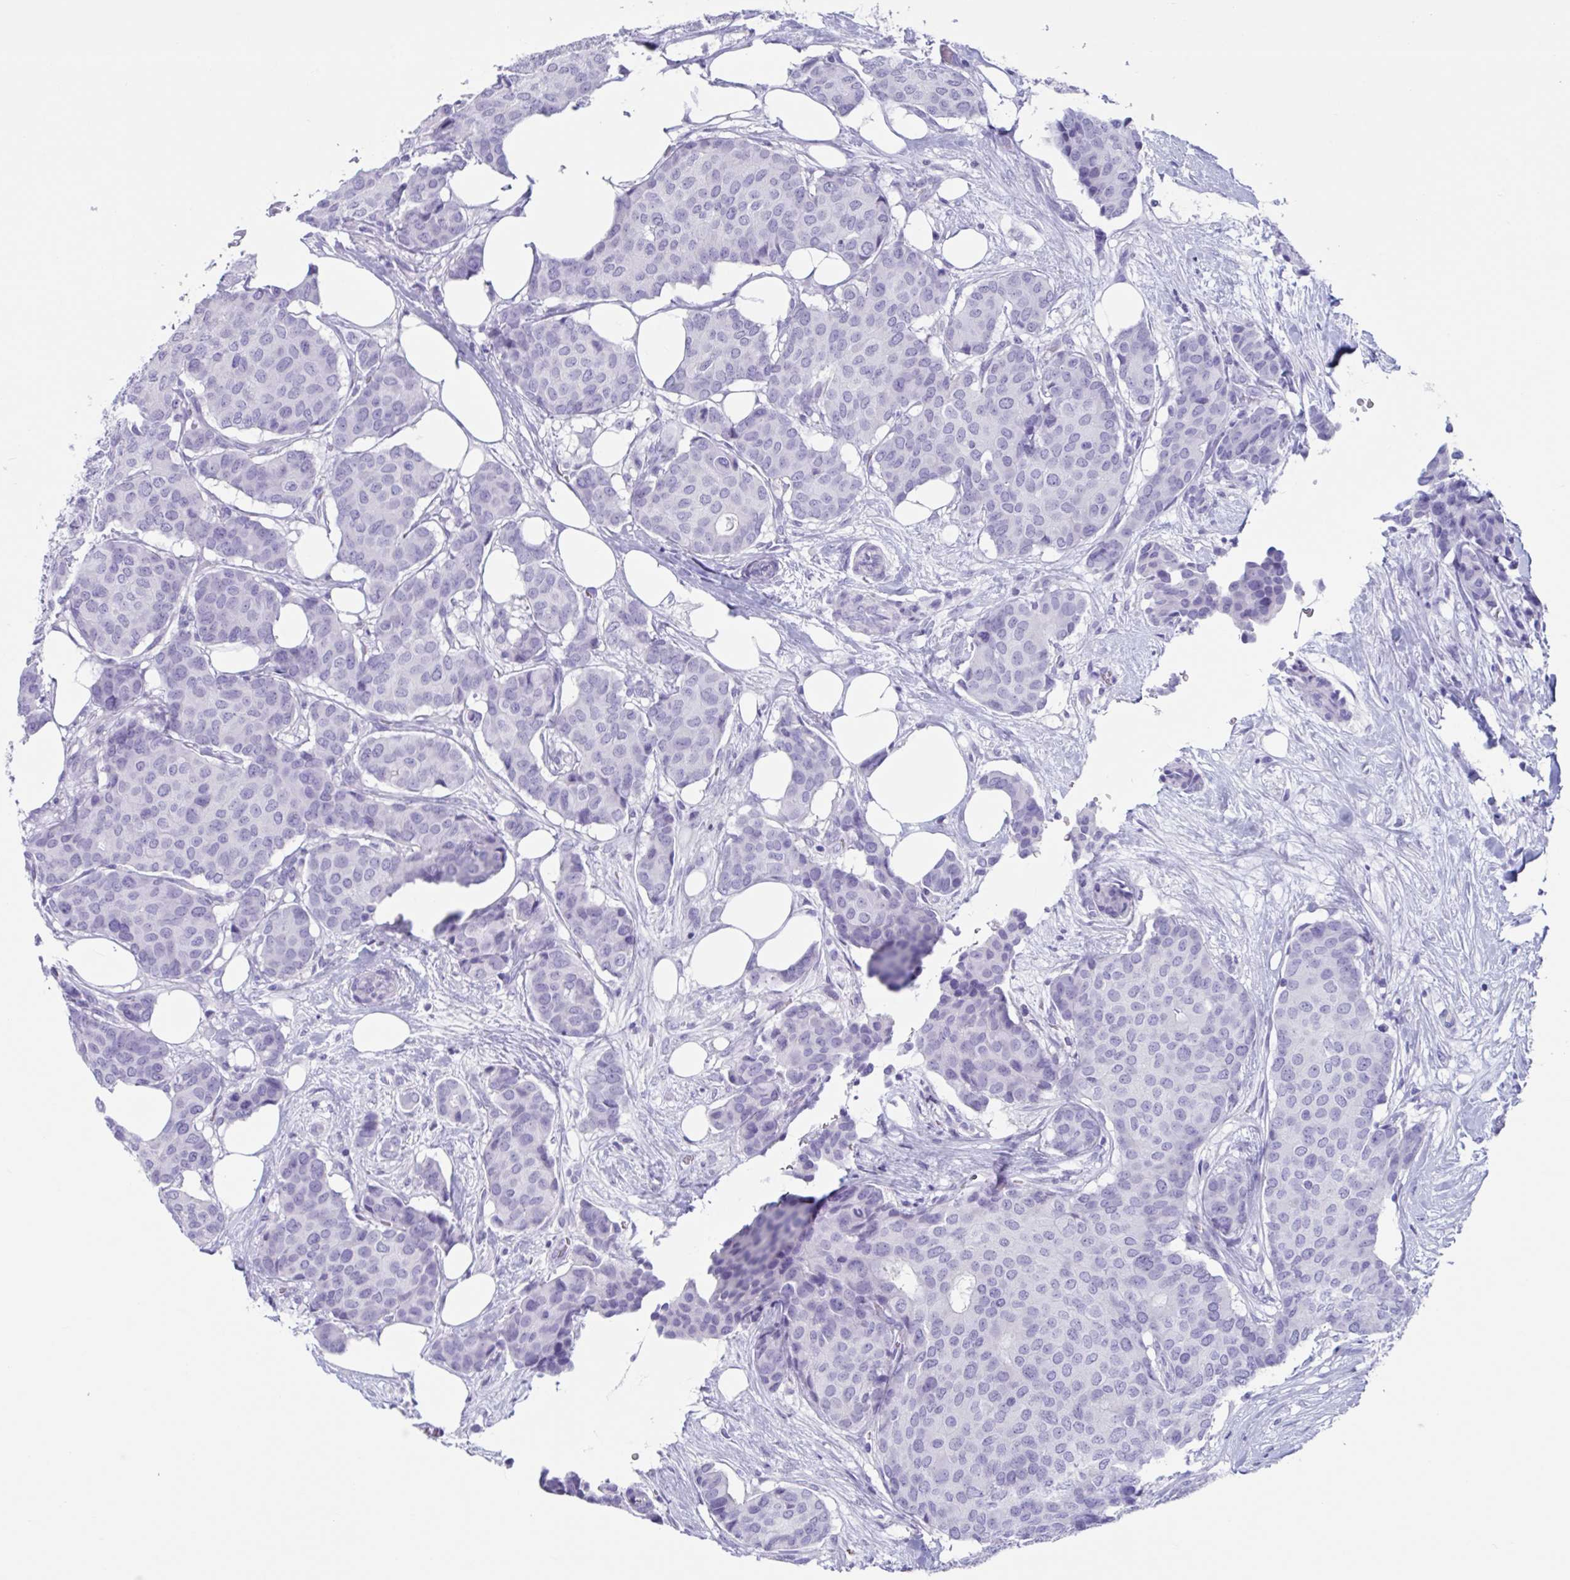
{"staining": {"intensity": "negative", "quantity": "none", "location": "none"}, "tissue": "breast cancer", "cell_type": "Tumor cells", "image_type": "cancer", "snomed": [{"axis": "morphology", "description": "Duct carcinoma"}, {"axis": "topography", "description": "Breast"}], "caption": "Immunohistochemistry micrograph of breast invasive ductal carcinoma stained for a protein (brown), which exhibits no staining in tumor cells.", "gene": "USP35", "patient": {"sex": "female", "age": 75}}